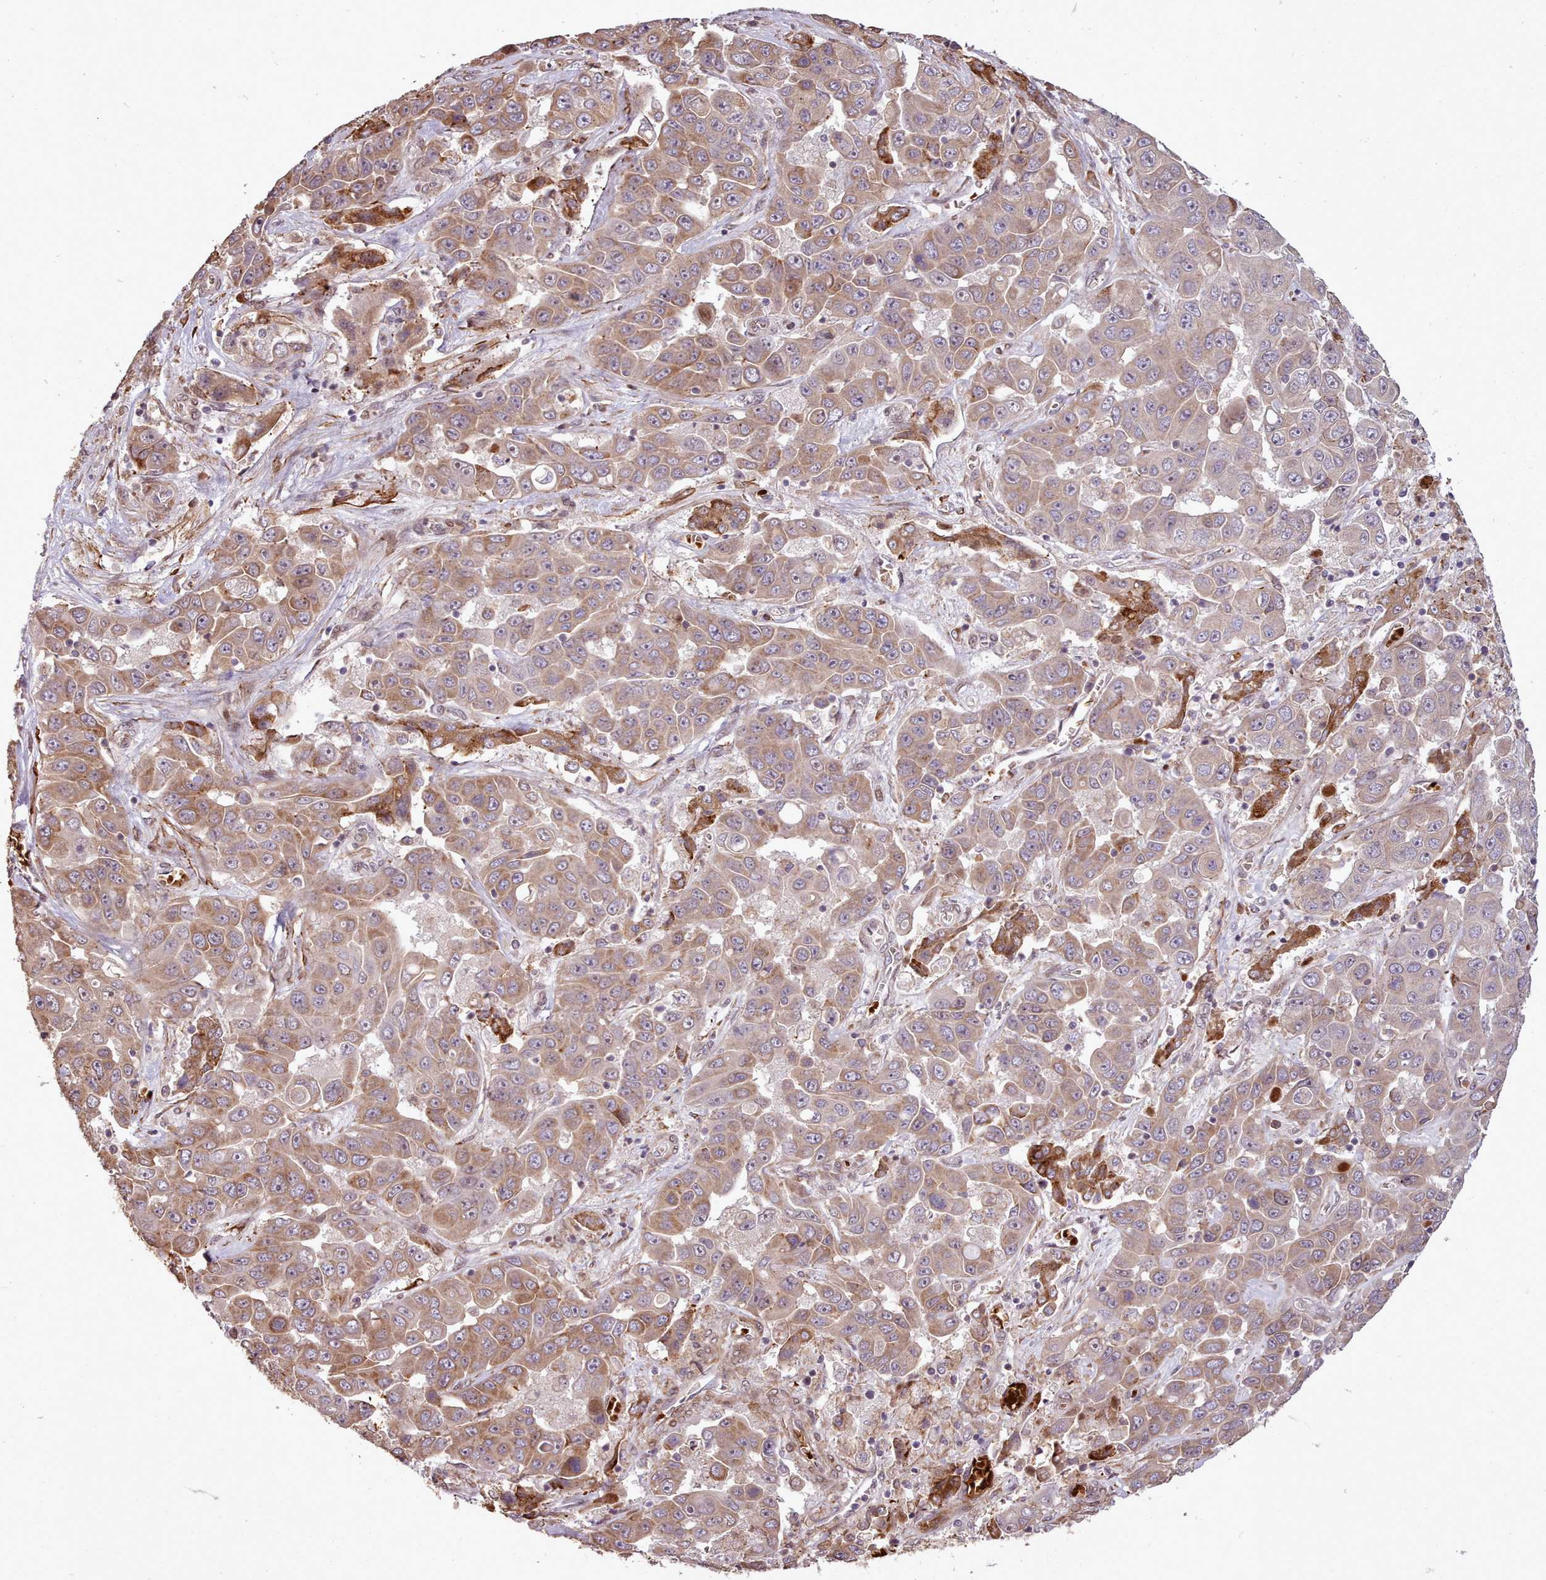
{"staining": {"intensity": "moderate", "quantity": ">75%", "location": "cytoplasmic/membranous"}, "tissue": "liver cancer", "cell_type": "Tumor cells", "image_type": "cancer", "snomed": [{"axis": "morphology", "description": "Cholangiocarcinoma"}, {"axis": "topography", "description": "Liver"}], "caption": "A photomicrograph of human liver cancer (cholangiocarcinoma) stained for a protein reveals moderate cytoplasmic/membranous brown staining in tumor cells.", "gene": "CABP1", "patient": {"sex": "female", "age": 52}}